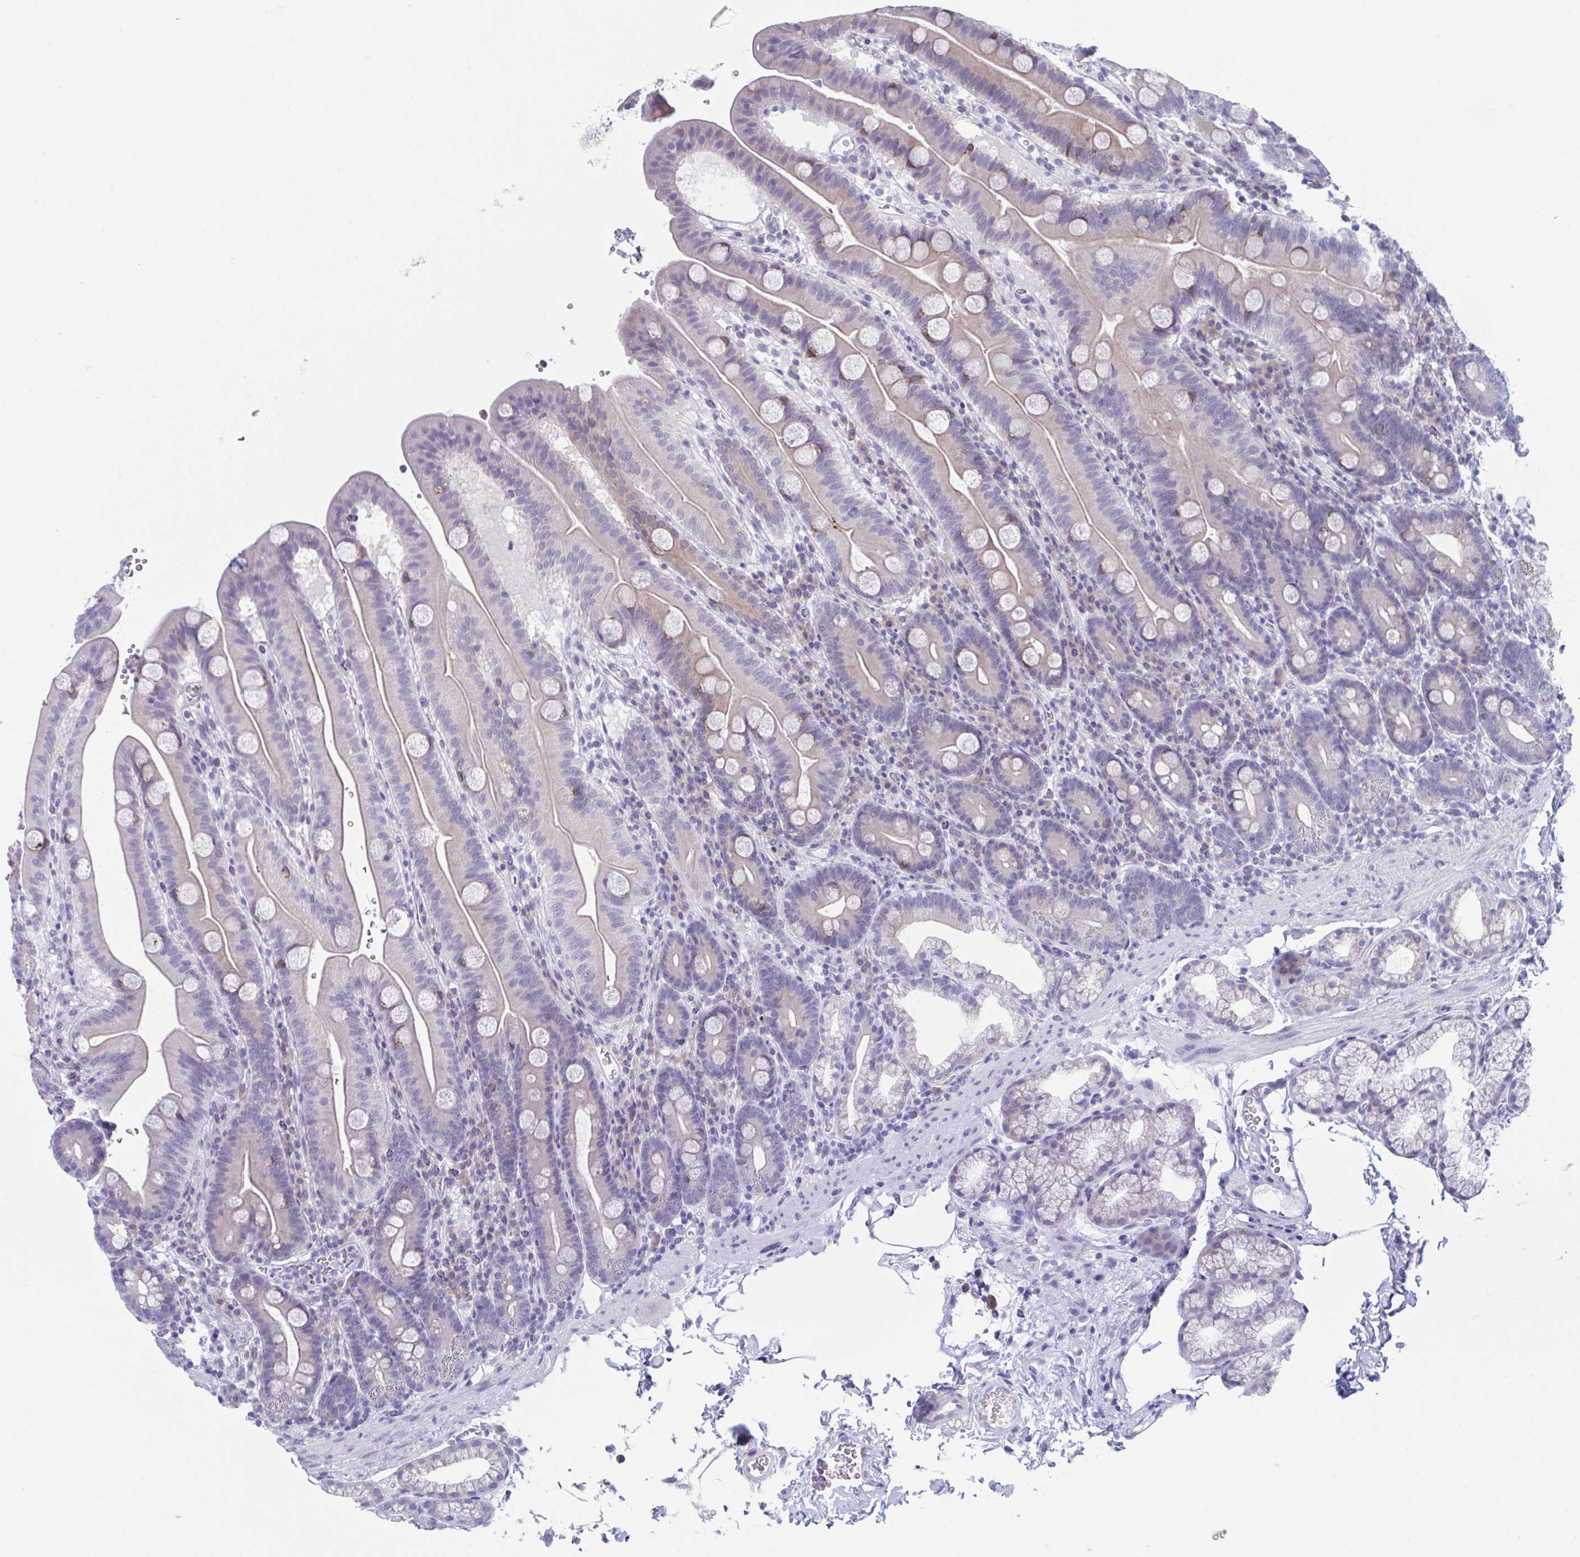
{"staining": {"intensity": "negative", "quantity": "none", "location": "none"}, "tissue": "duodenum", "cell_type": "Glandular cells", "image_type": "normal", "snomed": [{"axis": "morphology", "description": "Normal tissue, NOS"}, {"axis": "topography", "description": "Duodenum"}], "caption": "Immunohistochemistry image of benign duodenum: duodenum stained with DAB (3,3'-diaminobenzidine) displays no significant protein expression in glandular cells.", "gene": "HSD11B2", "patient": {"sex": "male", "age": 59}}